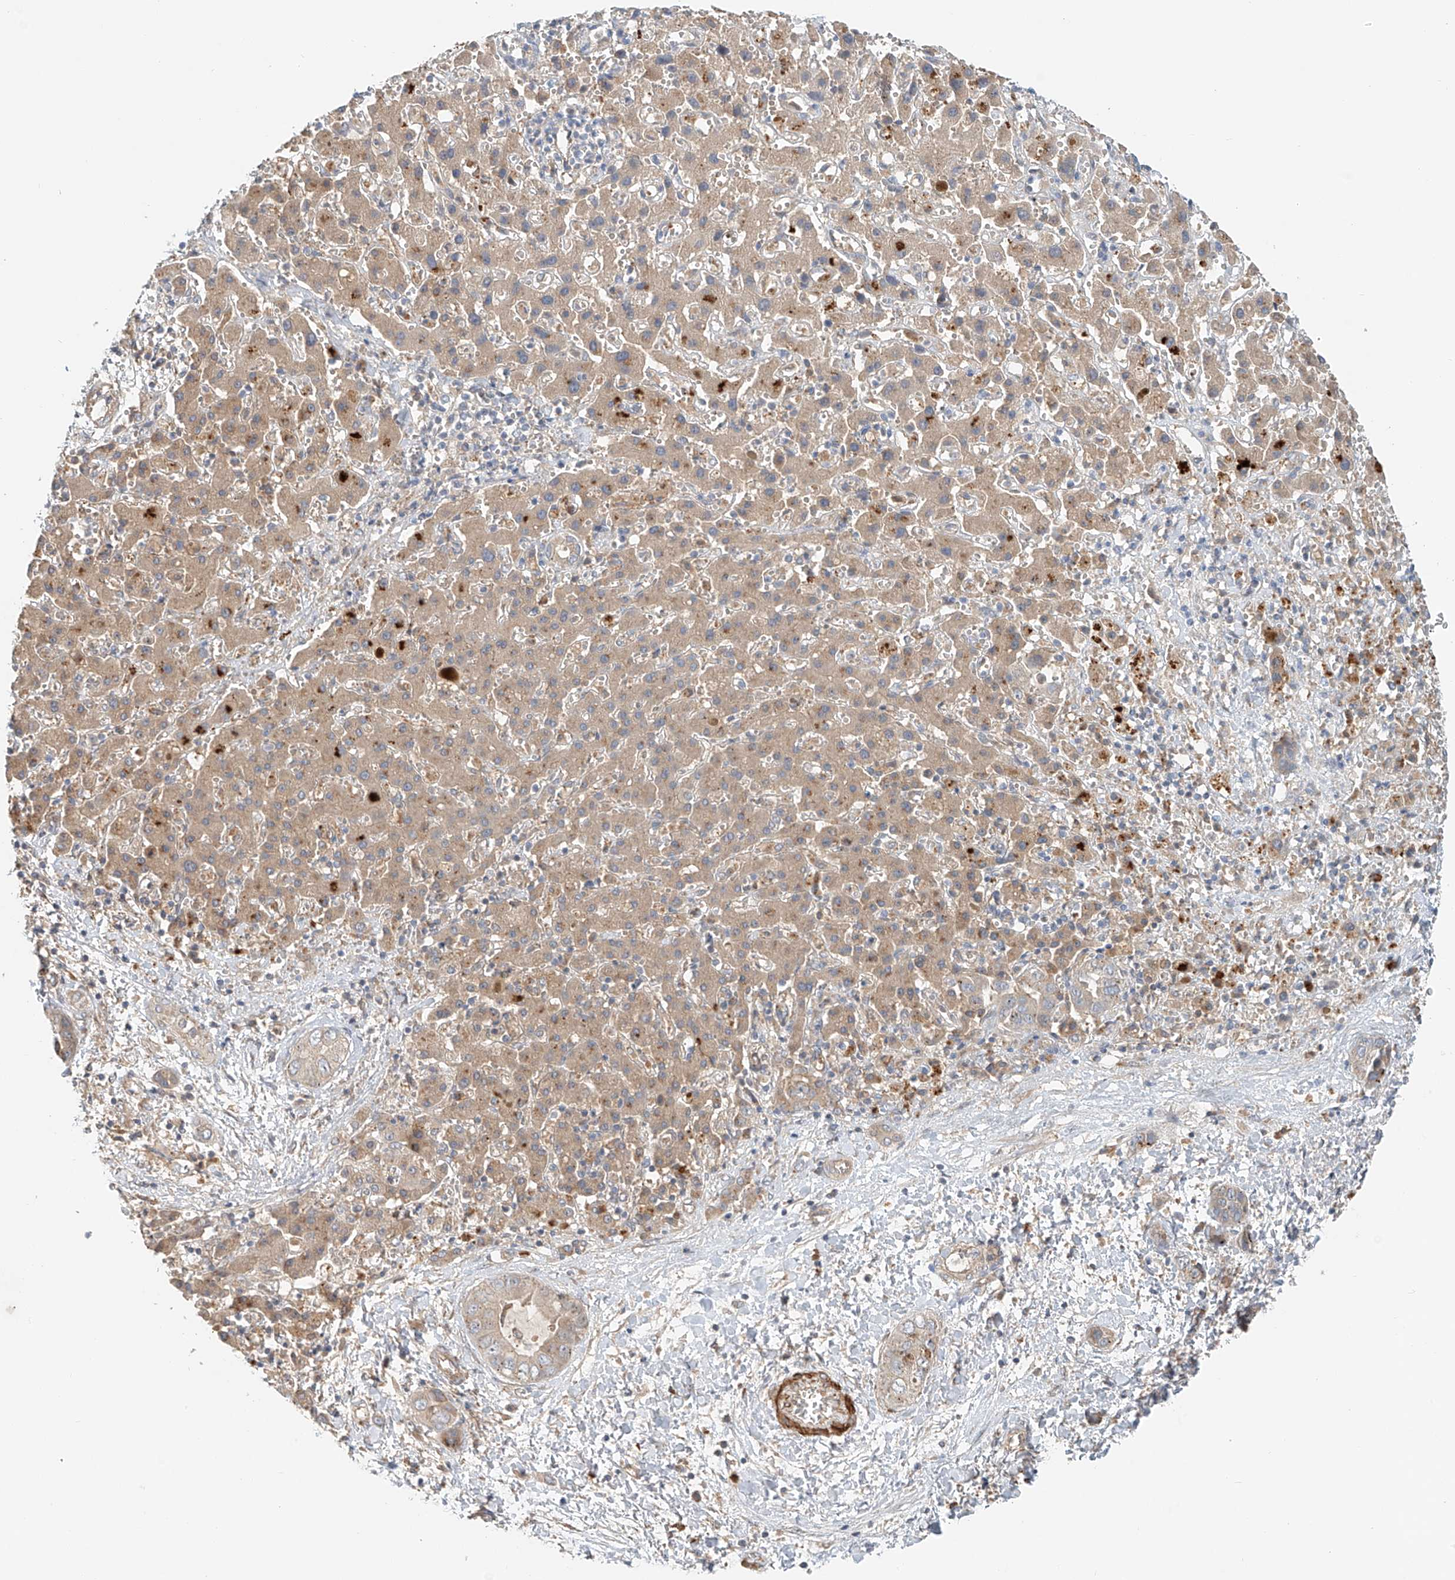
{"staining": {"intensity": "negative", "quantity": "none", "location": "none"}, "tissue": "liver cancer", "cell_type": "Tumor cells", "image_type": "cancer", "snomed": [{"axis": "morphology", "description": "Cholangiocarcinoma"}, {"axis": "topography", "description": "Liver"}], "caption": "The immunohistochemistry (IHC) photomicrograph has no significant positivity in tumor cells of liver cancer tissue.", "gene": "LYRM9", "patient": {"sex": "female", "age": 52}}